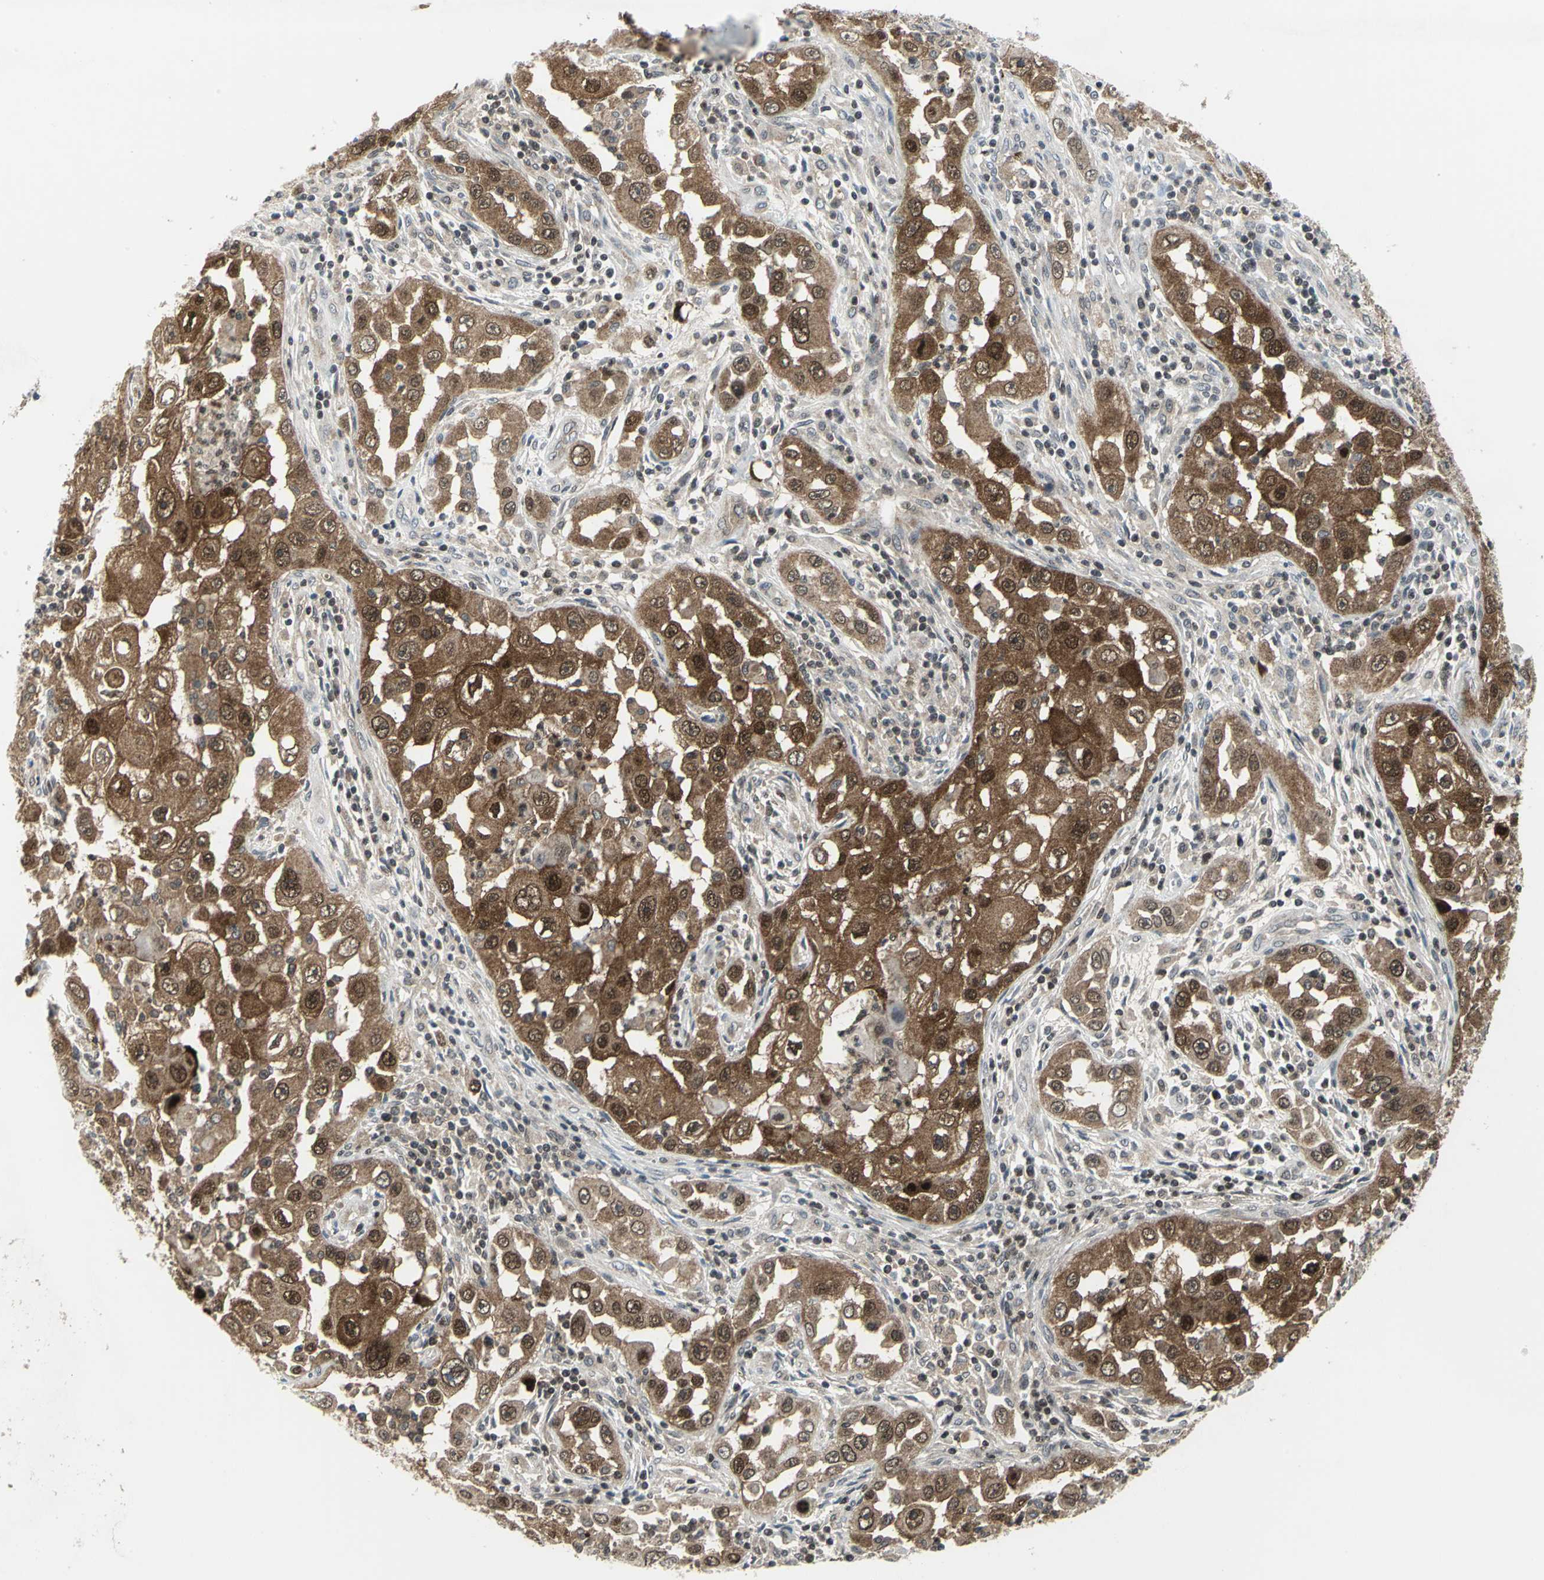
{"staining": {"intensity": "strong", "quantity": ">75%", "location": "cytoplasmic/membranous"}, "tissue": "head and neck cancer", "cell_type": "Tumor cells", "image_type": "cancer", "snomed": [{"axis": "morphology", "description": "Carcinoma, NOS"}, {"axis": "topography", "description": "Head-Neck"}], "caption": "Strong cytoplasmic/membranous staining is present in approximately >75% of tumor cells in head and neck cancer.", "gene": "SFN", "patient": {"sex": "male", "age": 87}}